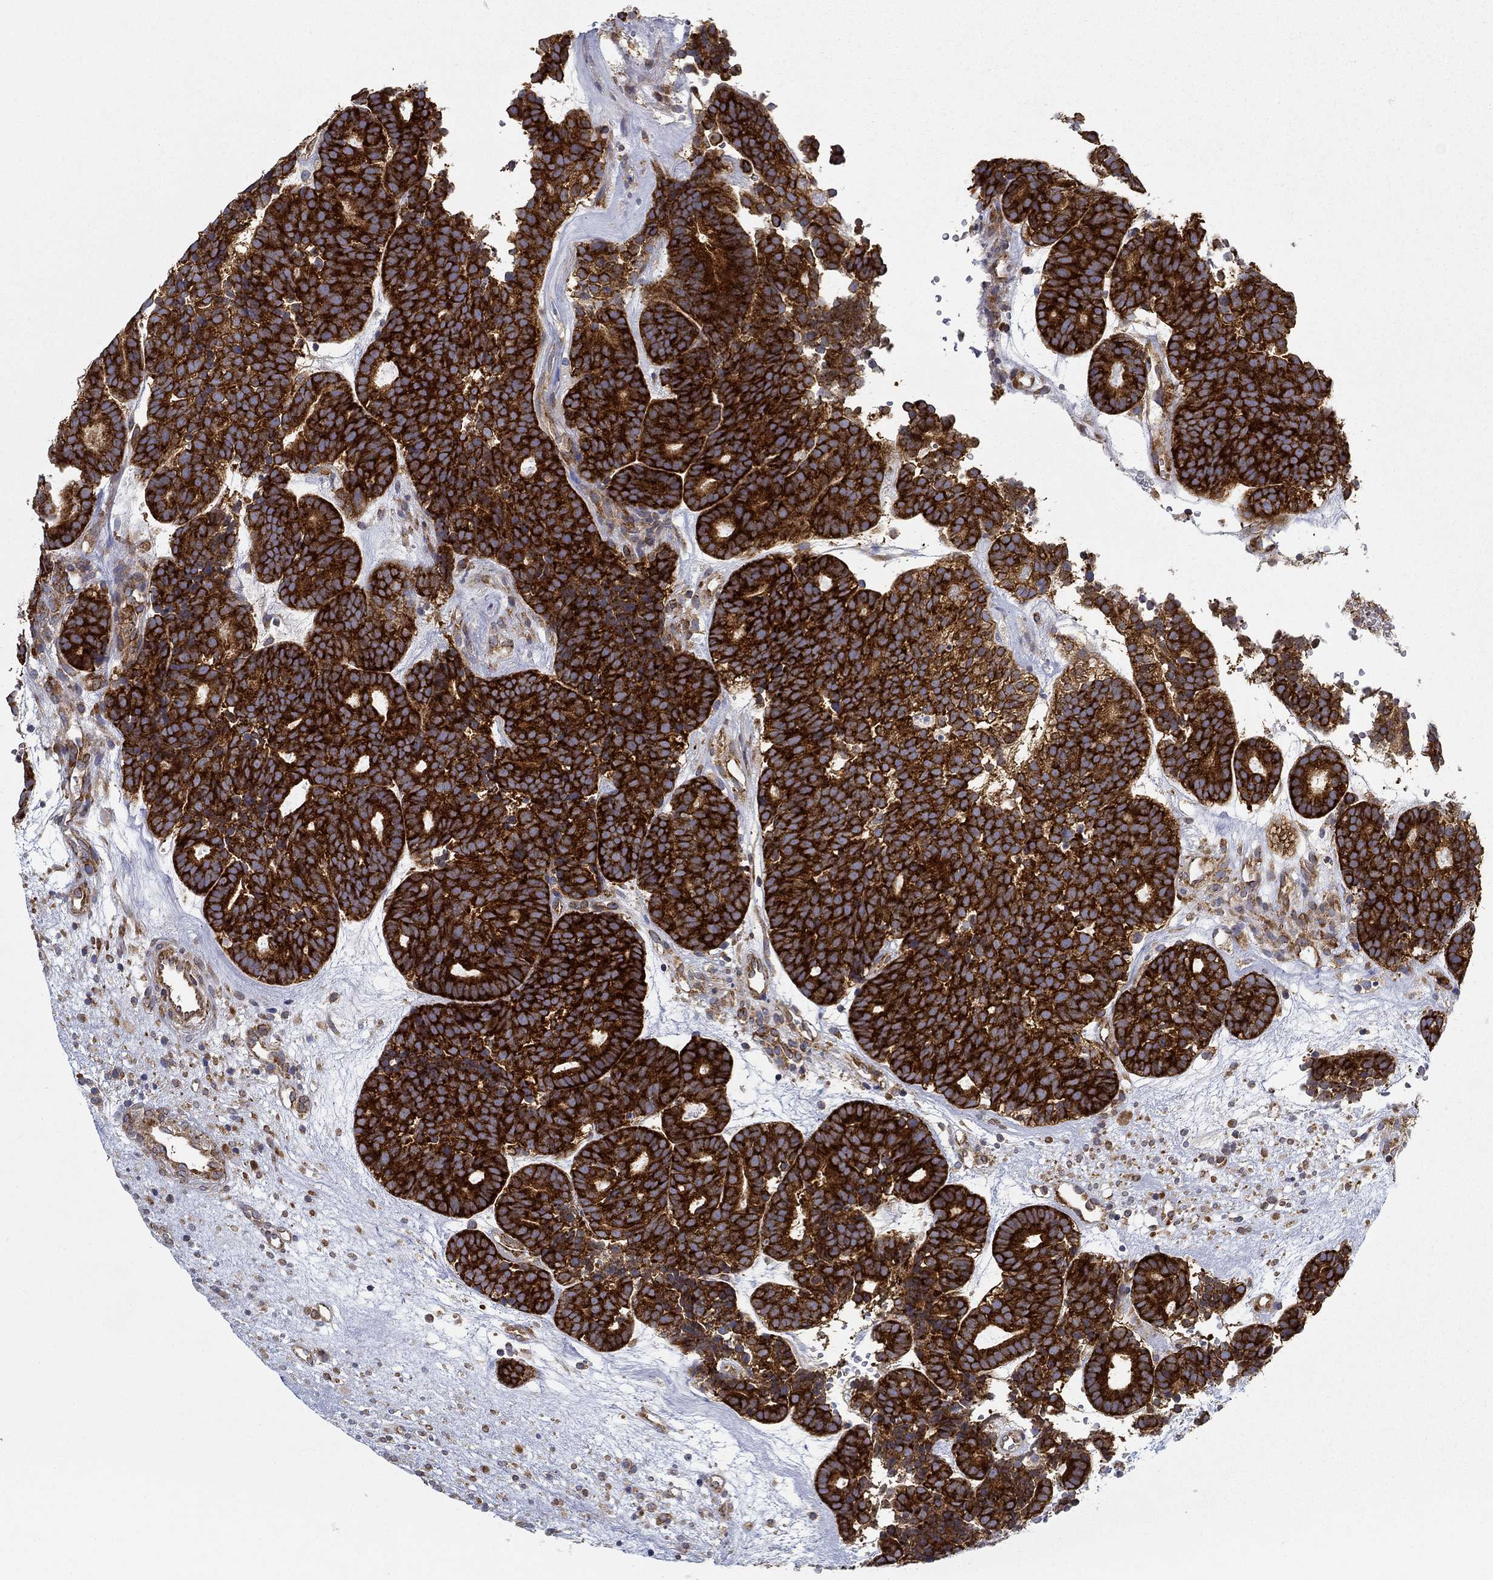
{"staining": {"intensity": "strong", "quantity": ">75%", "location": "cytoplasmic/membranous"}, "tissue": "head and neck cancer", "cell_type": "Tumor cells", "image_type": "cancer", "snomed": [{"axis": "morphology", "description": "Adenocarcinoma, NOS"}, {"axis": "topography", "description": "Head-Neck"}], "caption": "Brown immunohistochemical staining in adenocarcinoma (head and neck) reveals strong cytoplasmic/membranous expression in approximately >75% of tumor cells. Immunohistochemistry (ihc) stains the protein of interest in brown and the nuclei are stained blue.", "gene": "FXR1", "patient": {"sex": "female", "age": 81}}